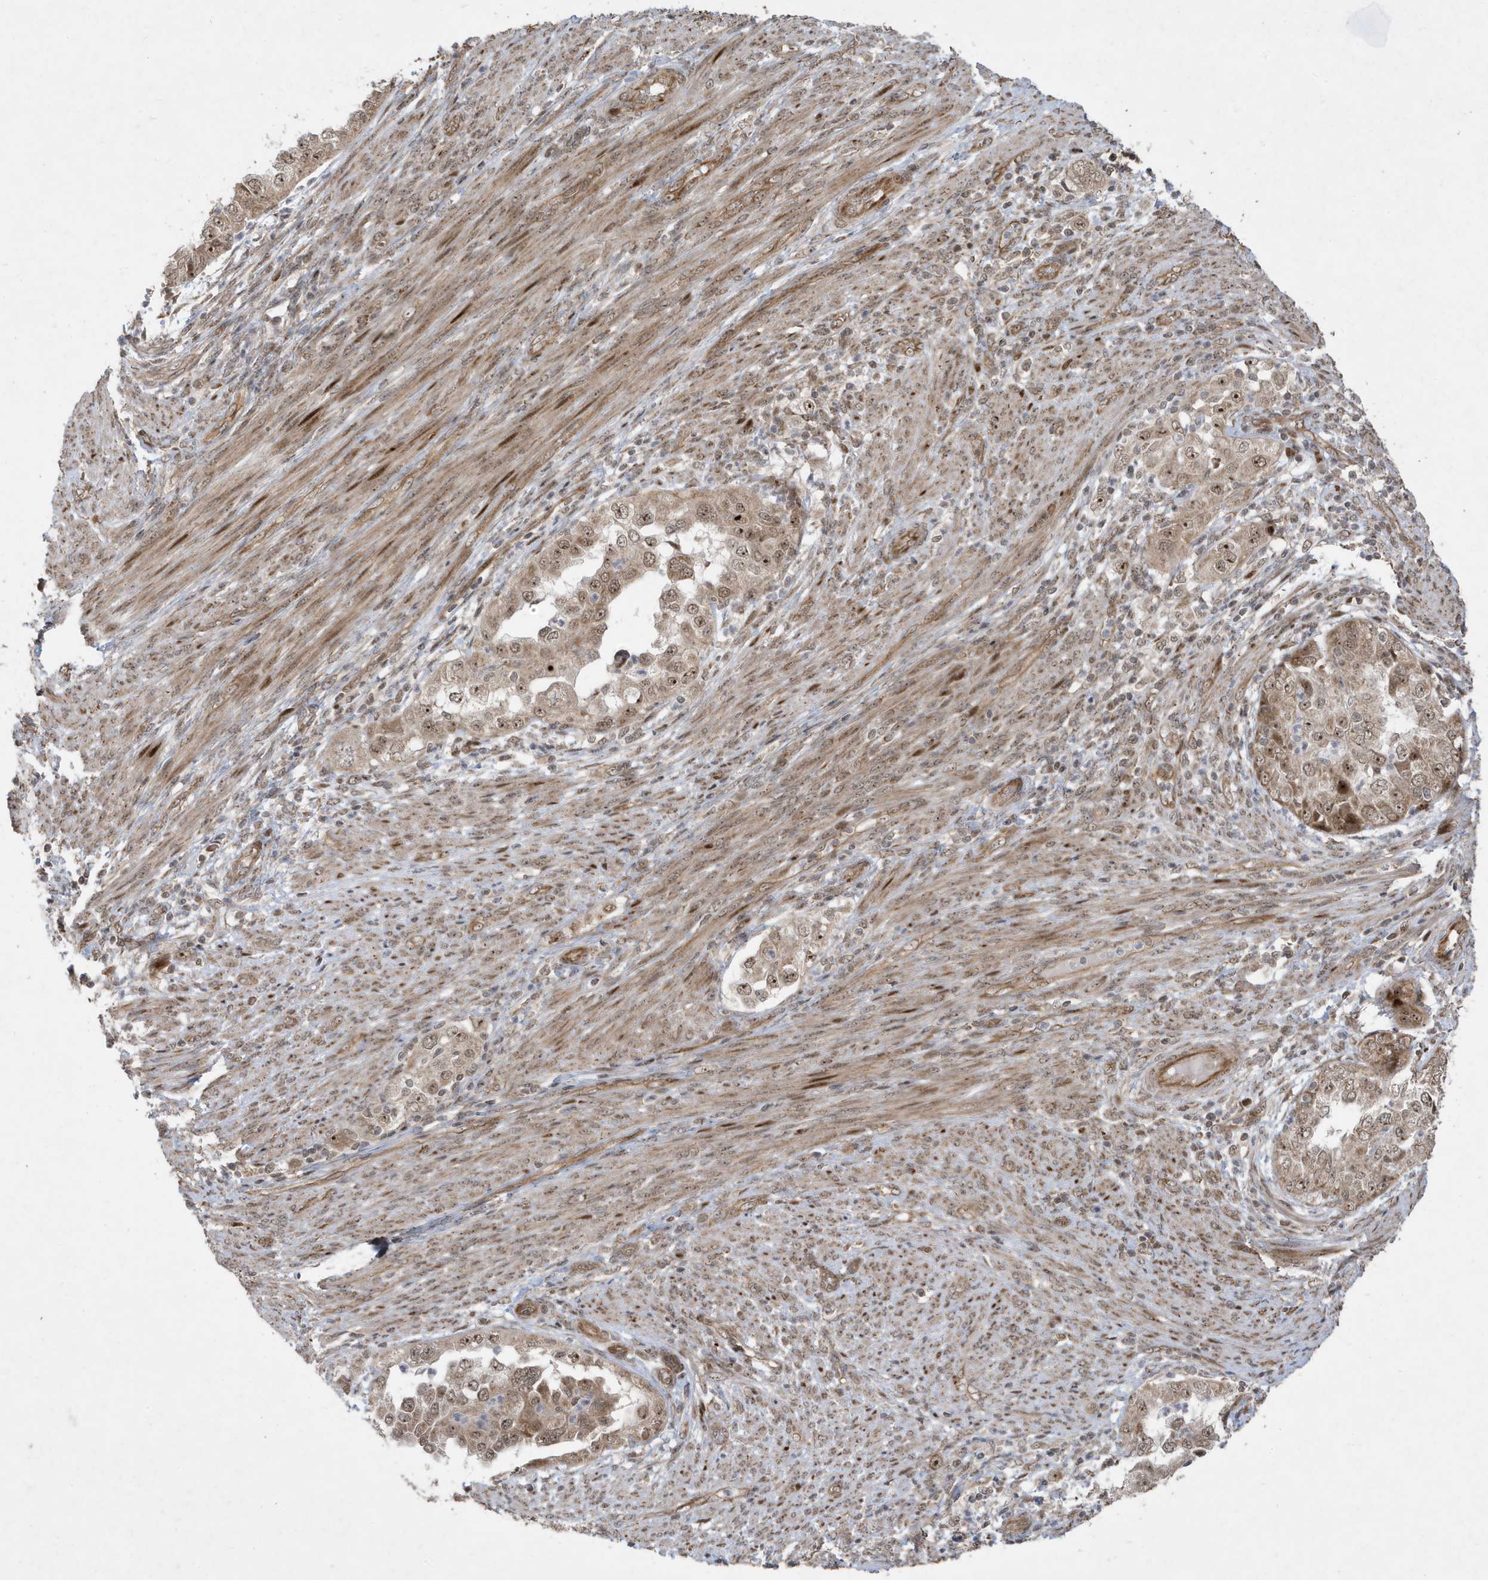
{"staining": {"intensity": "moderate", "quantity": ">75%", "location": "cytoplasmic/membranous,nuclear"}, "tissue": "endometrial cancer", "cell_type": "Tumor cells", "image_type": "cancer", "snomed": [{"axis": "morphology", "description": "Adenocarcinoma, NOS"}, {"axis": "topography", "description": "Endometrium"}], "caption": "A brown stain highlights moderate cytoplasmic/membranous and nuclear staining of a protein in human endometrial cancer (adenocarcinoma) tumor cells.", "gene": "FAM9B", "patient": {"sex": "female", "age": 85}}